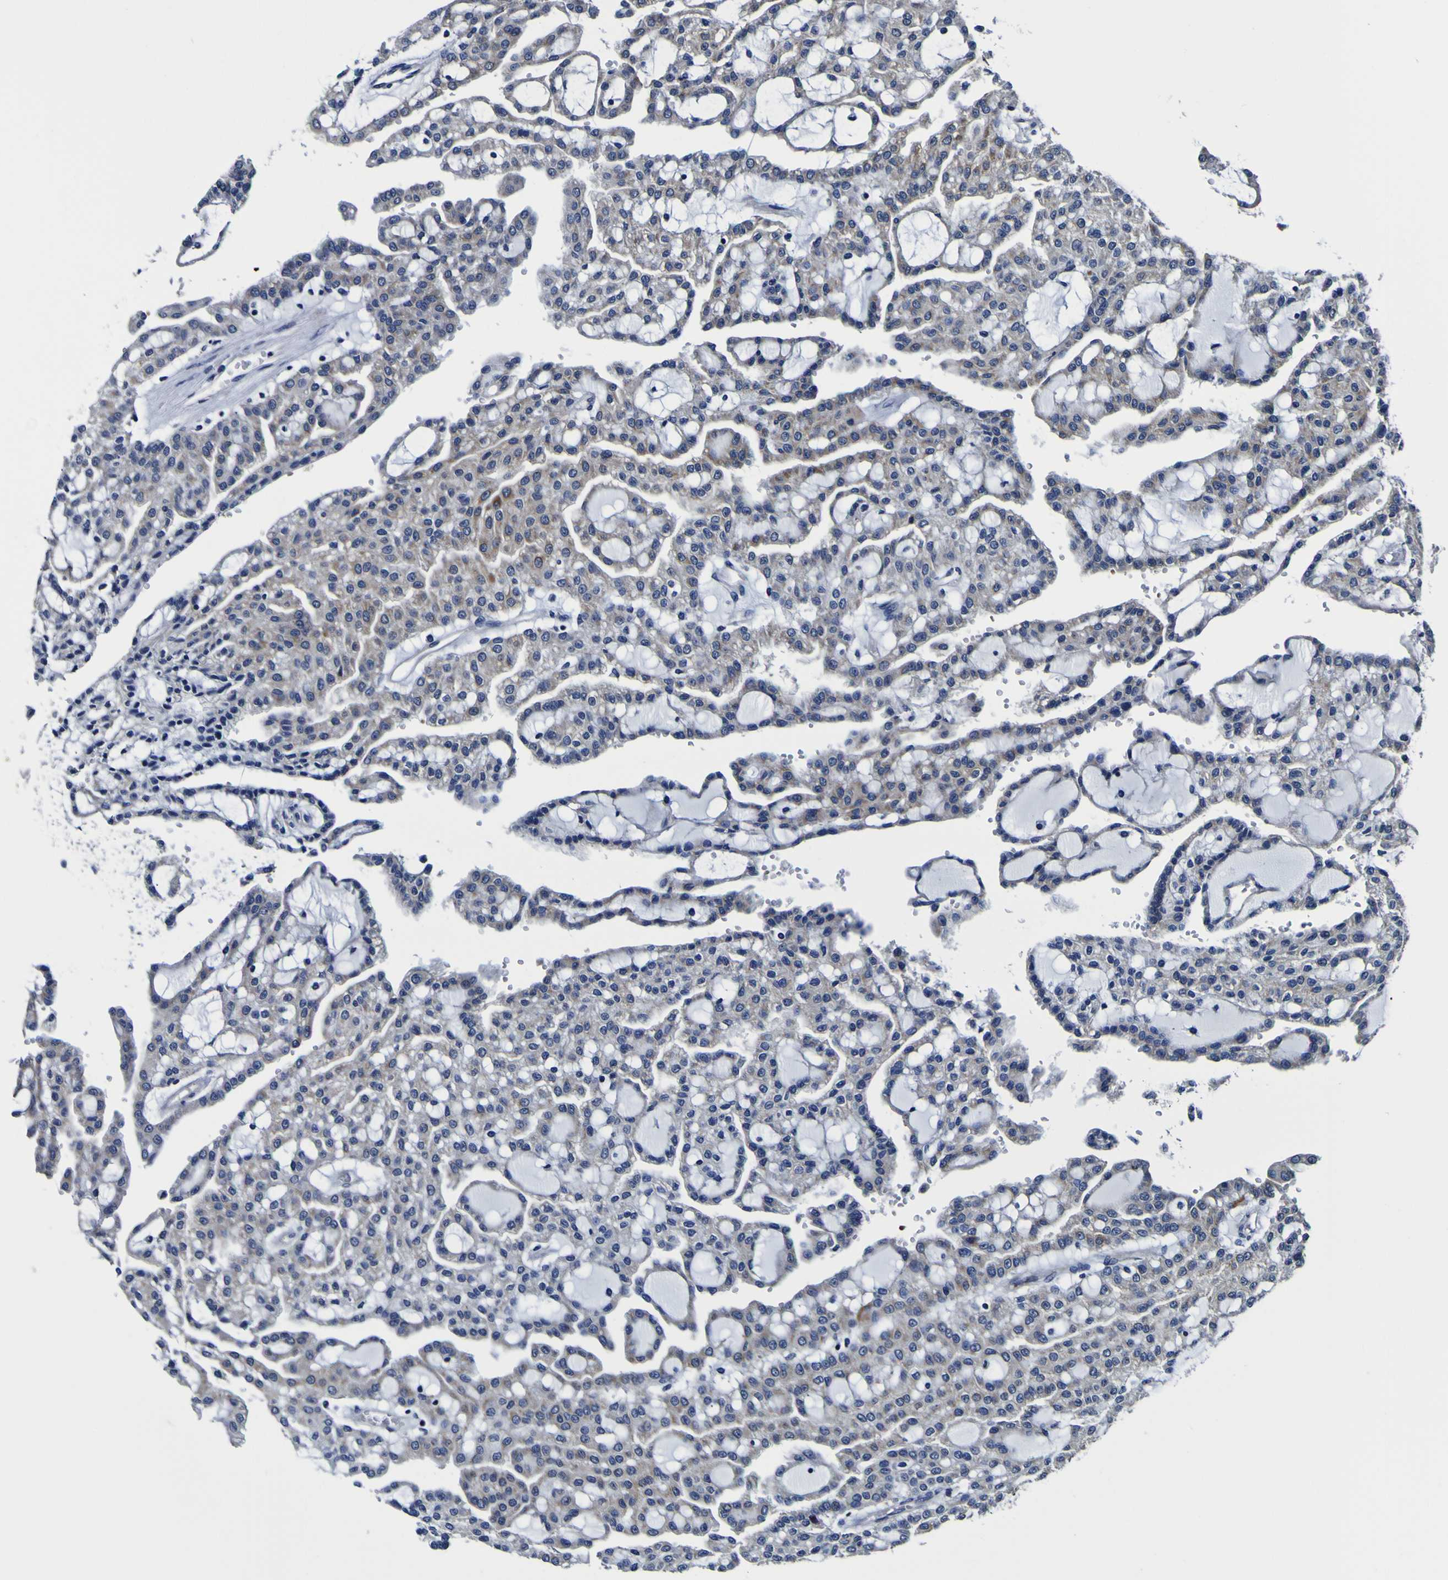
{"staining": {"intensity": "weak", "quantity": "<25%", "location": "cytoplasmic/membranous"}, "tissue": "renal cancer", "cell_type": "Tumor cells", "image_type": "cancer", "snomed": [{"axis": "morphology", "description": "Adenocarcinoma, NOS"}, {"axis": "topography", "description": "Kidney"}], "caption": "IHC photomicrograph of neoplastic tissue: human renal adenocarcinoma stained with DAB (3,3'-diaminobenzidine) demonstrates no significant protein expression in tumor cells.", "gene": "PDLIM4", "patient": {"sex": "male", "age": 63}}